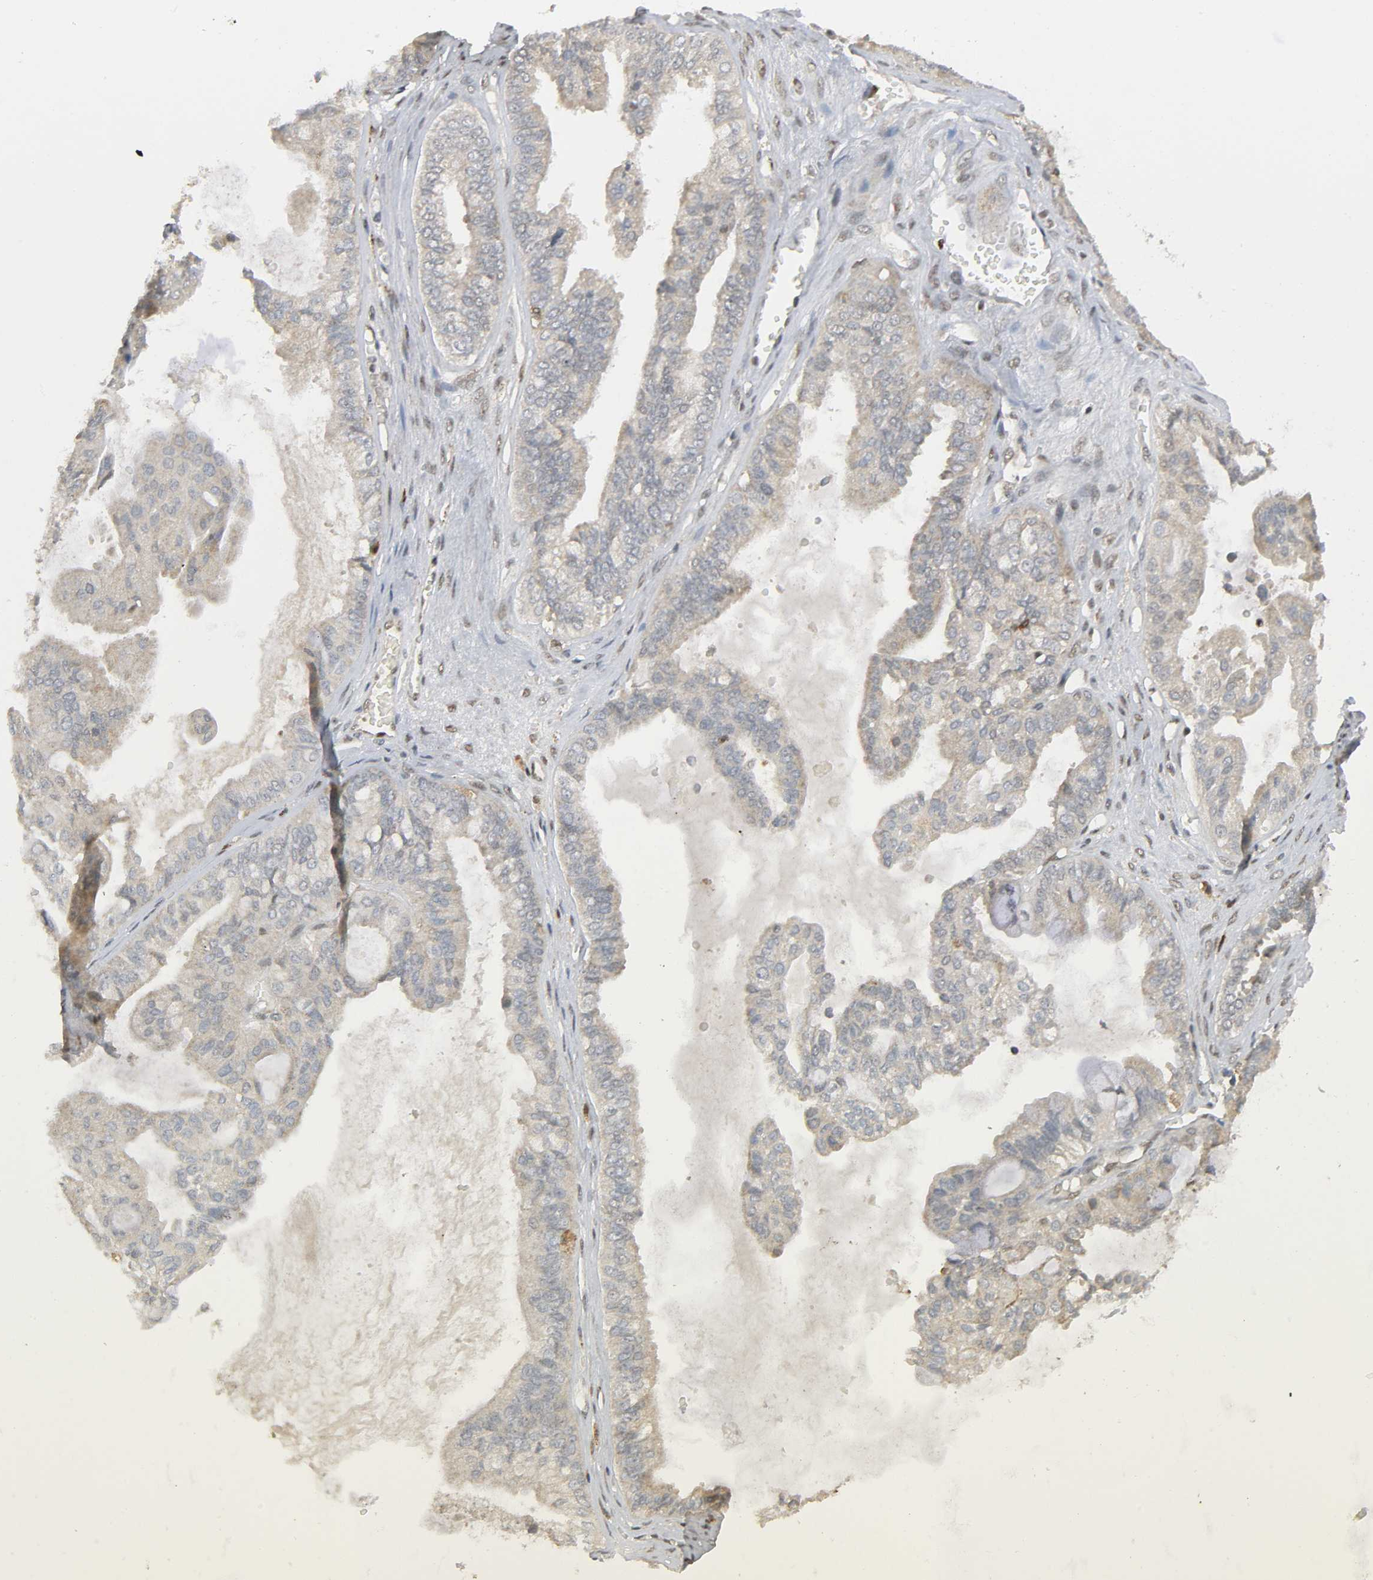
{"staining": {"intensity": "weak", "quantity": "25%-75%", "location": "cytoplasmic/membranous"}, "tissue": "ovarian cancer", "cell_type": "Tumor cells", "image_type": "cancer", "snomed": [{"axis": "morphology", "description": "Carcinoma, NOS"}, {"axis": "morphology", "description": "Carcinoma, endometroid"}, {"axis": "topography", "description": "Ovary"}], "caption": "Protein analysis of ovarian cancer tissue exhibits weak cytoplasmic/membranous expression in about 25%-75% of tumor cells. Immunohistochemistry (ihc) stains the protein of interest in brown and the nuclei are stained blue.", "gene": "KAT2B", "patient": {"sex": "female", "age": 50}}